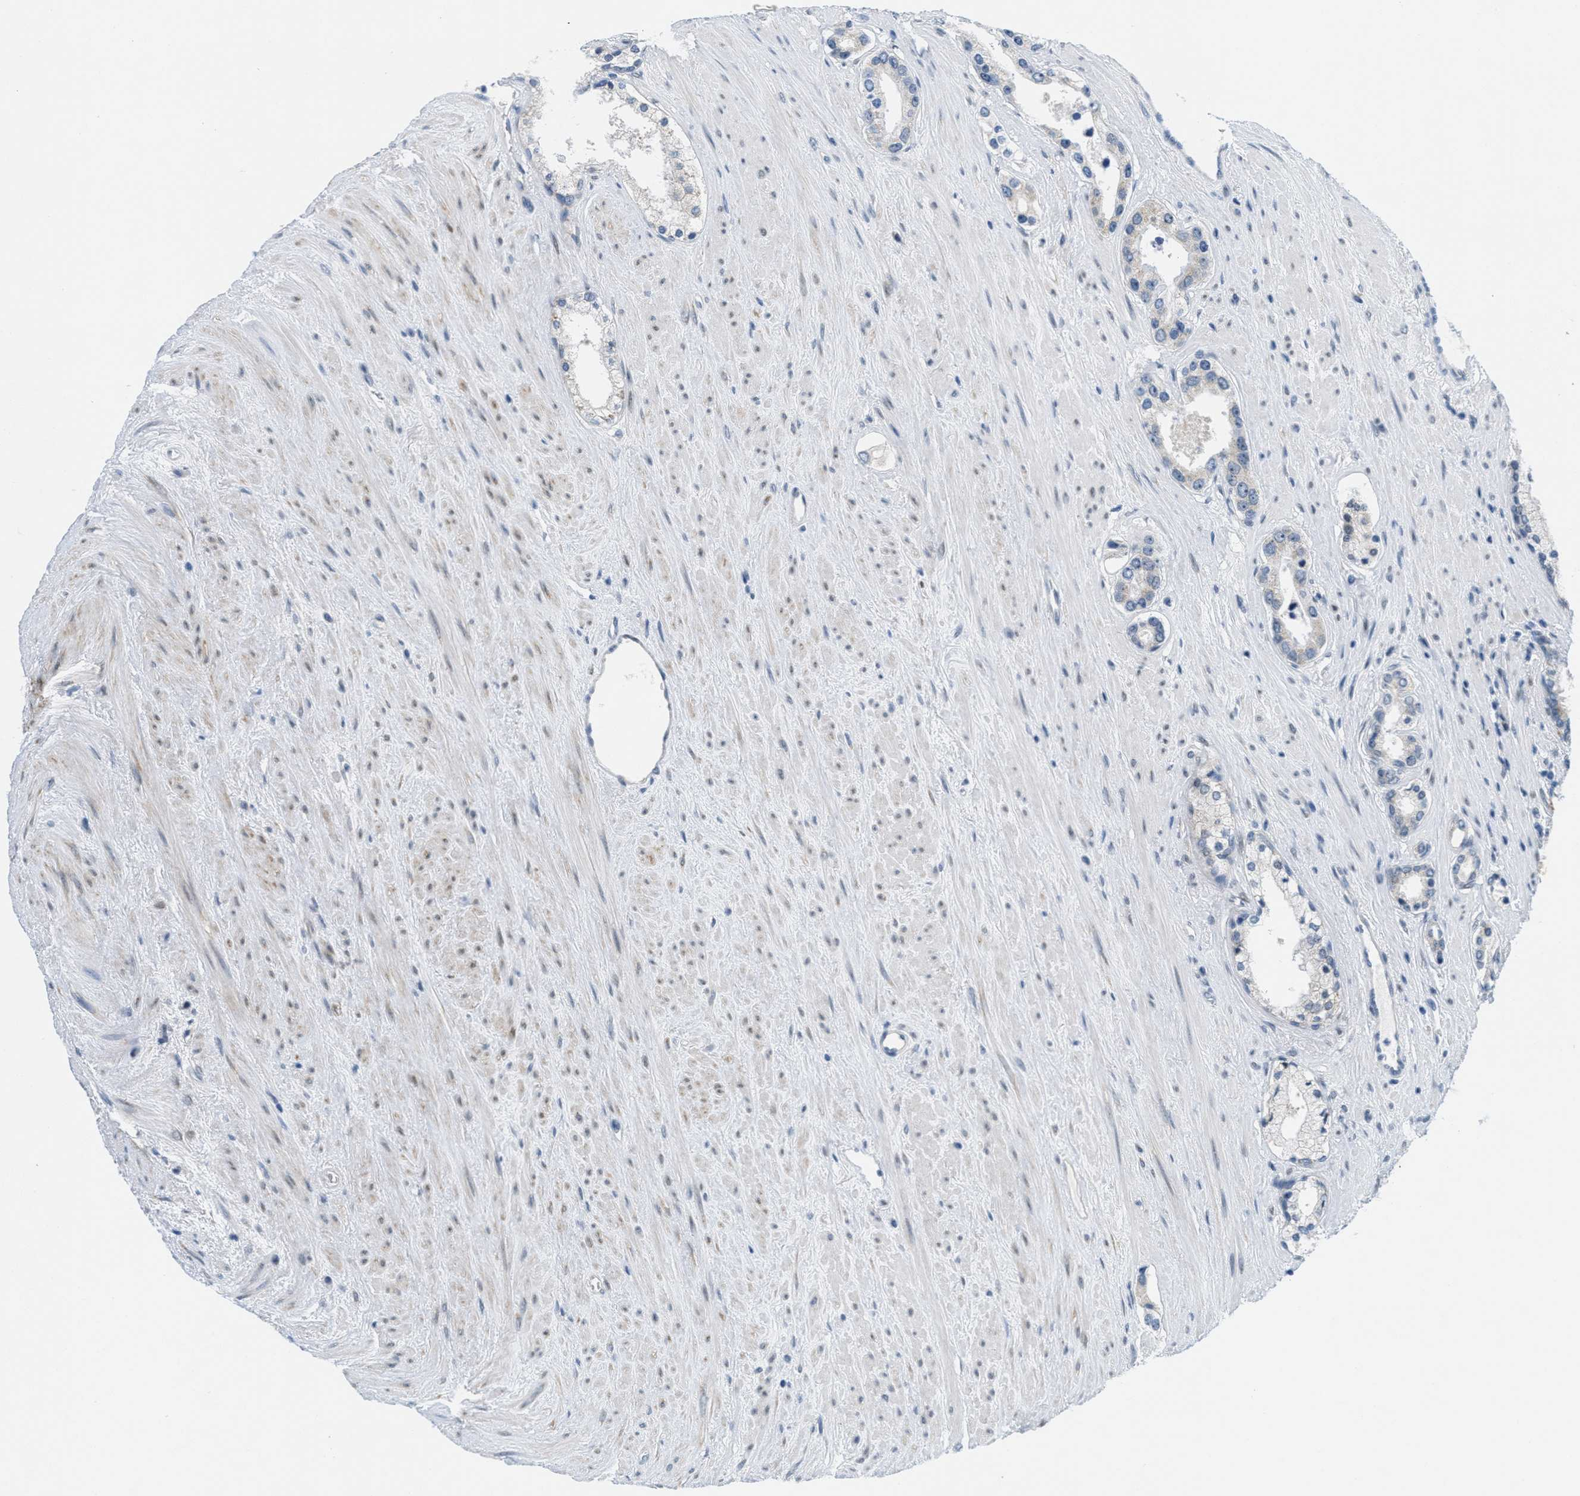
{"staining": {"intensity": "negative", "quantity": "none", "location": "none"}, "tissue": "prostate cancer", "cell_type": "Tumor cells", "image_type": "cancer", "snomed": [{"axis": "morphology", "description": "Adenocarcinoma, High grade"}, {"axis": "topography", "description": "Prostate"}], "caption": "This is an immunohistochemistry histopathology image of human prostate cancer (high-grade adenocarcinoma). There is no staining in tumor cells.", "gene": "HS3ST2", "patient": {"sex": "male", "age": 71}}